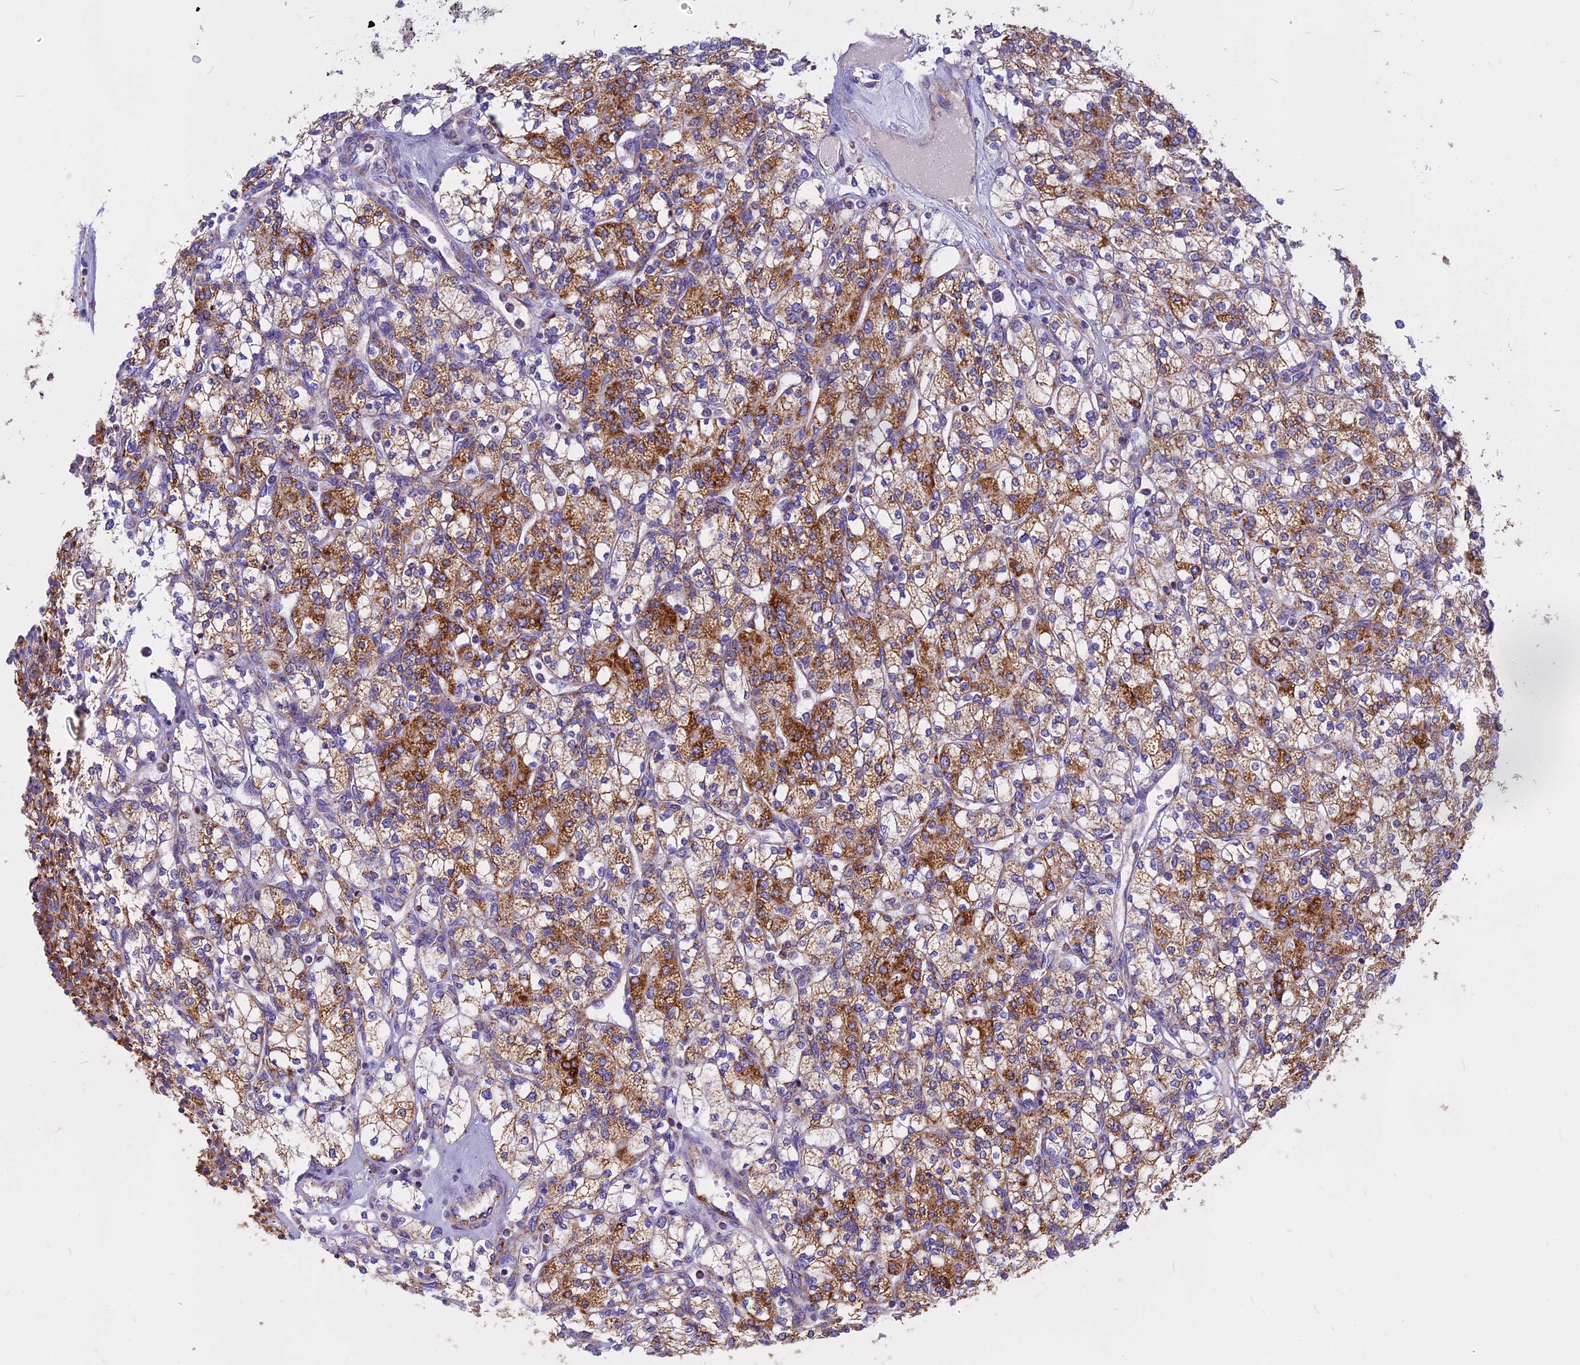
{"staining": {"intensity": "strong", "quantity": "25%-75%", "location": "cytoplasmic/membranous"}, "tissue": "renal cancer", "cell_type": "Tumor cells", "image_type": "cancer", "snomed": [{"axis": "morphology", "description": "Adenocarcinoma, NOS"}, {"axis": "topography", "description": "Kidney"}], "caption": "Renal adenocarcinoma stained with IHC shows strong cytoplasmic/membranous positivity in approximately 25%-75% of tumor cells.", "gene": "VDAC2", "patient": {"sex": "male", "age": 77}}